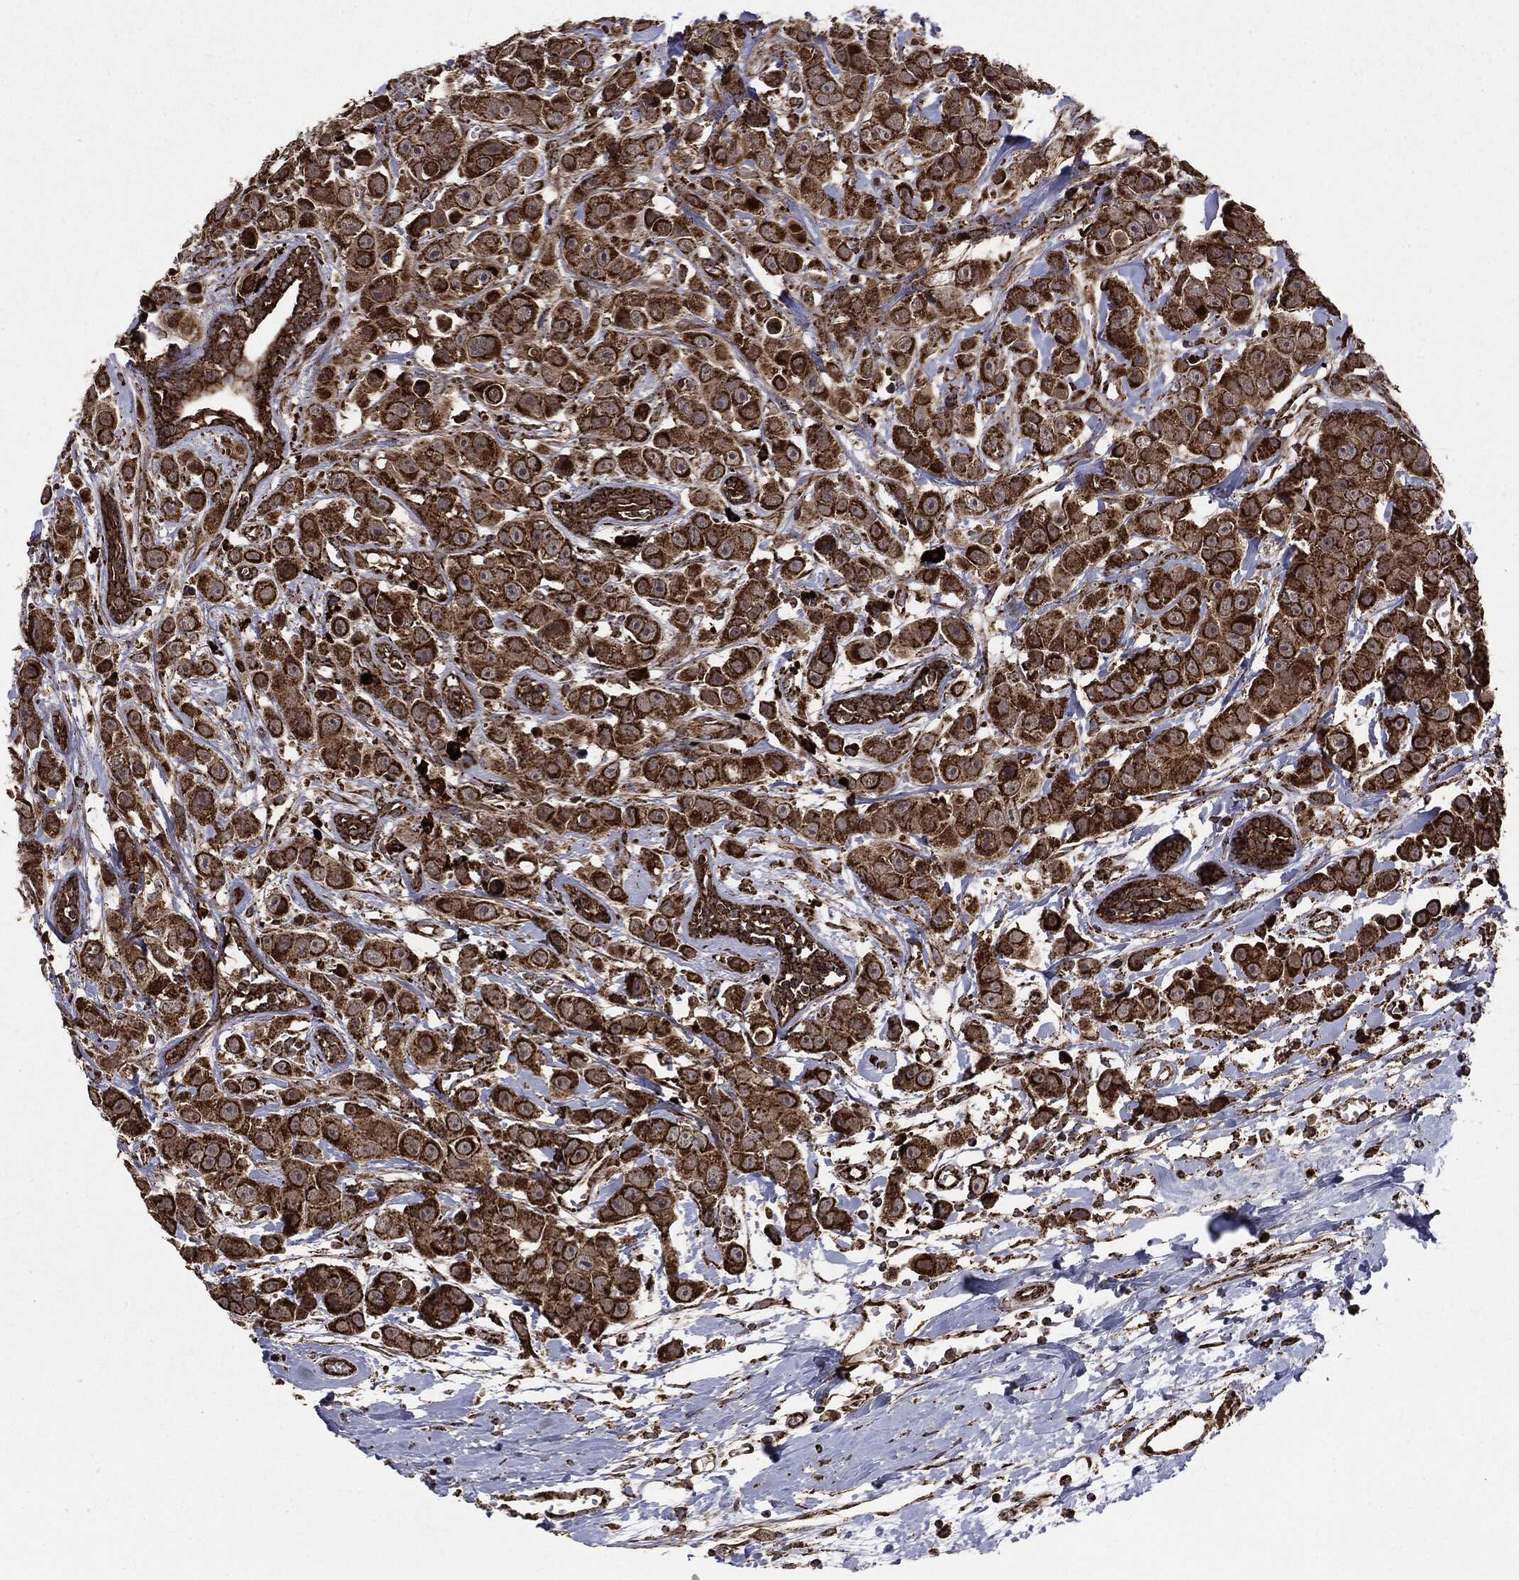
{"staining": {"intensity": "strong", "quantity": ">75%", "location": "cytoplasmic/membranous"}, "tissue": "breast cancer", "cell_type": "Tumor cells", "image_type": "cancer", "snomed": [{"axis": "morphology", "description": "Duct carcinoma"}, {"axis": "topography", "description": "Breast"}], "caption": "A micrograph of human breast cancer (infiltrating ductal carcinoma) stained for a protein exhibits strong cytoplasmic/membranous brown staining in tumor cells.", "gene": "MAP2K1", "patient": {"sex": "female", "age": 35}}